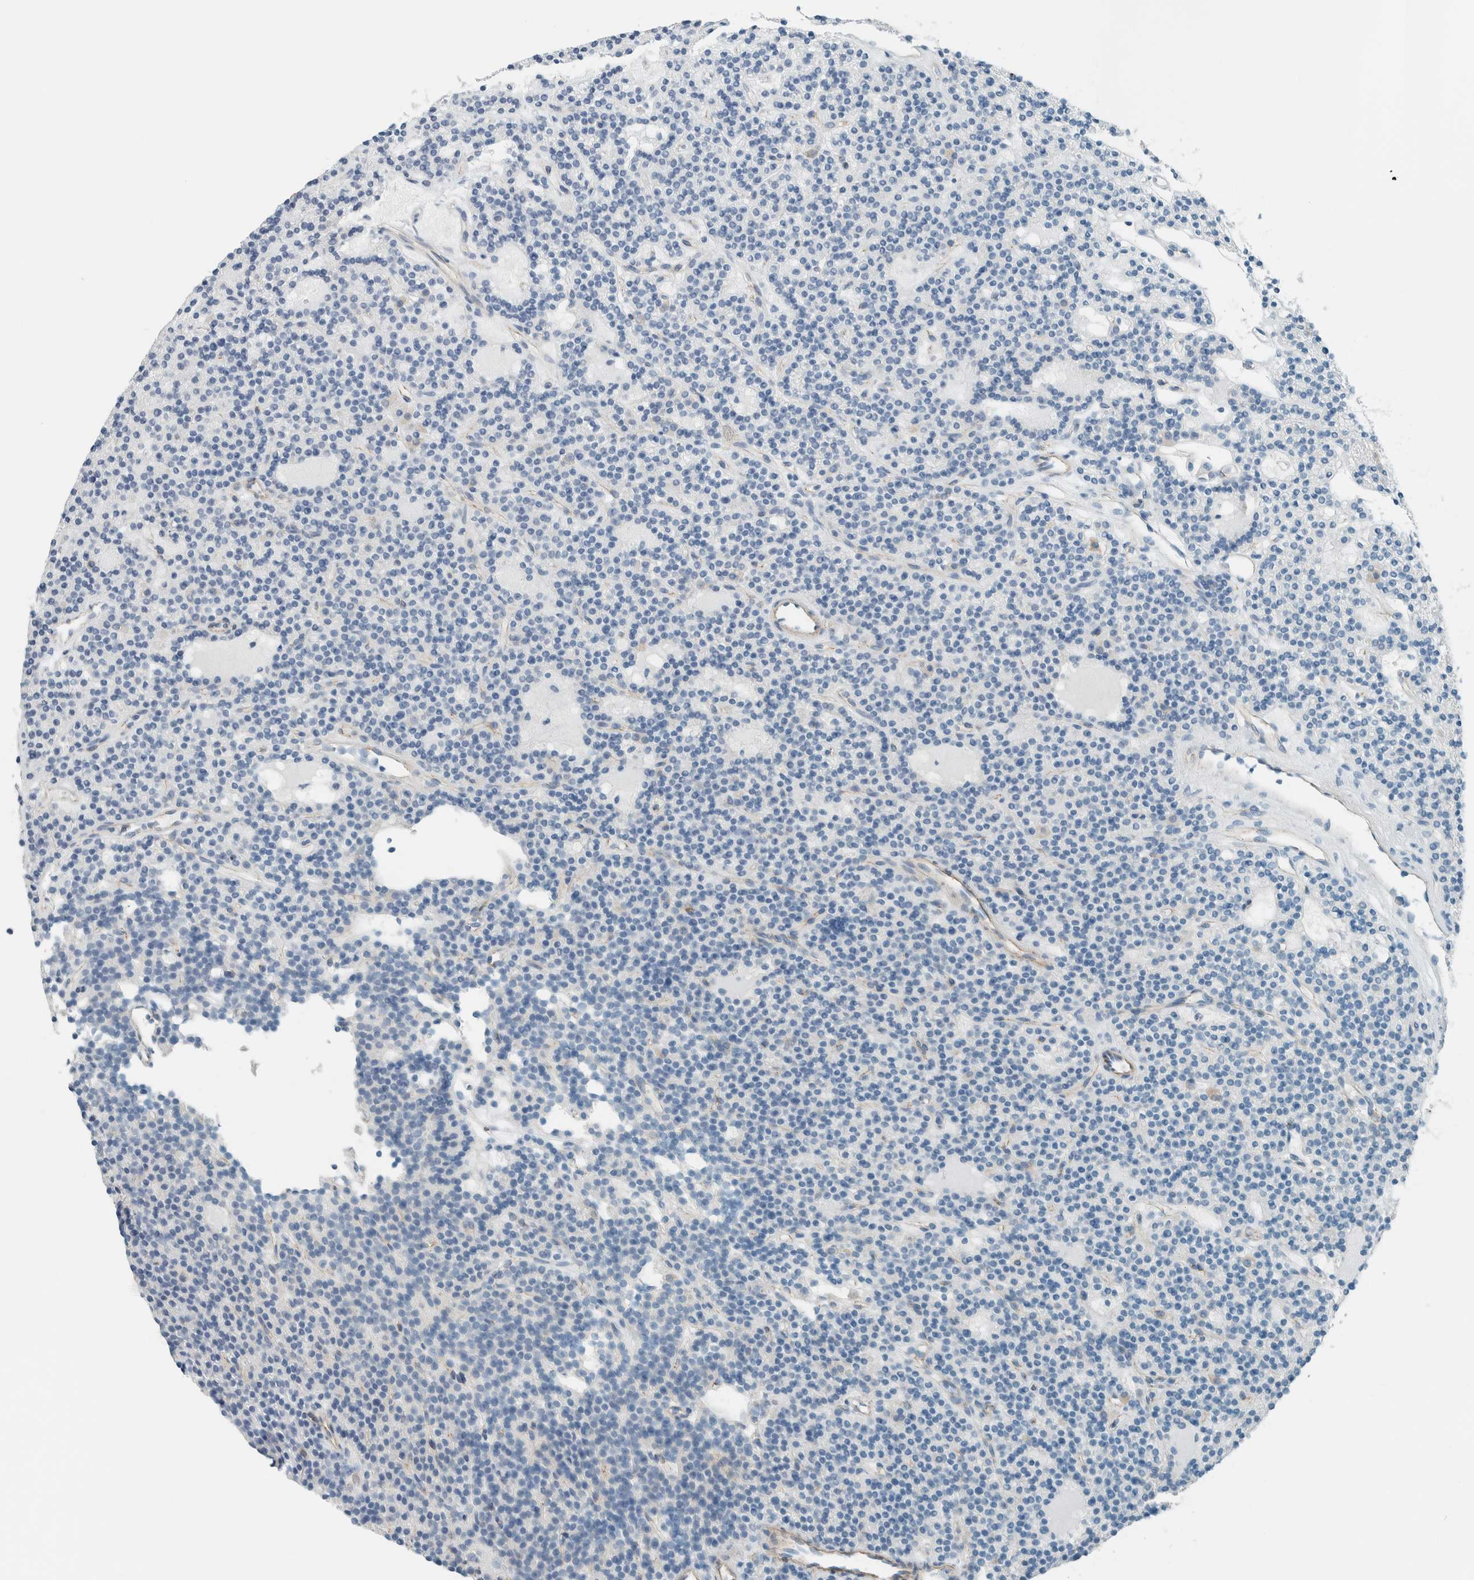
{"staining": {"intensity": "negative", "quantity": "none", "location": "none"}, "tissue": "parathyroid gland", "cell_type": "Glandular cells", "image_type": "normal", "snomed": [{"axis": "morphology", "description": "Normal tissue, NOS"}, {"axis": "topography", "description": "Parathyroid gland"}], "caption": "Unremarkable parathyroid gland was stained to show a protein in brown. There is no significant positivity in glandular cells.", "gene": "SLFN12", "patient": {"sex": "male", "age": 75}}